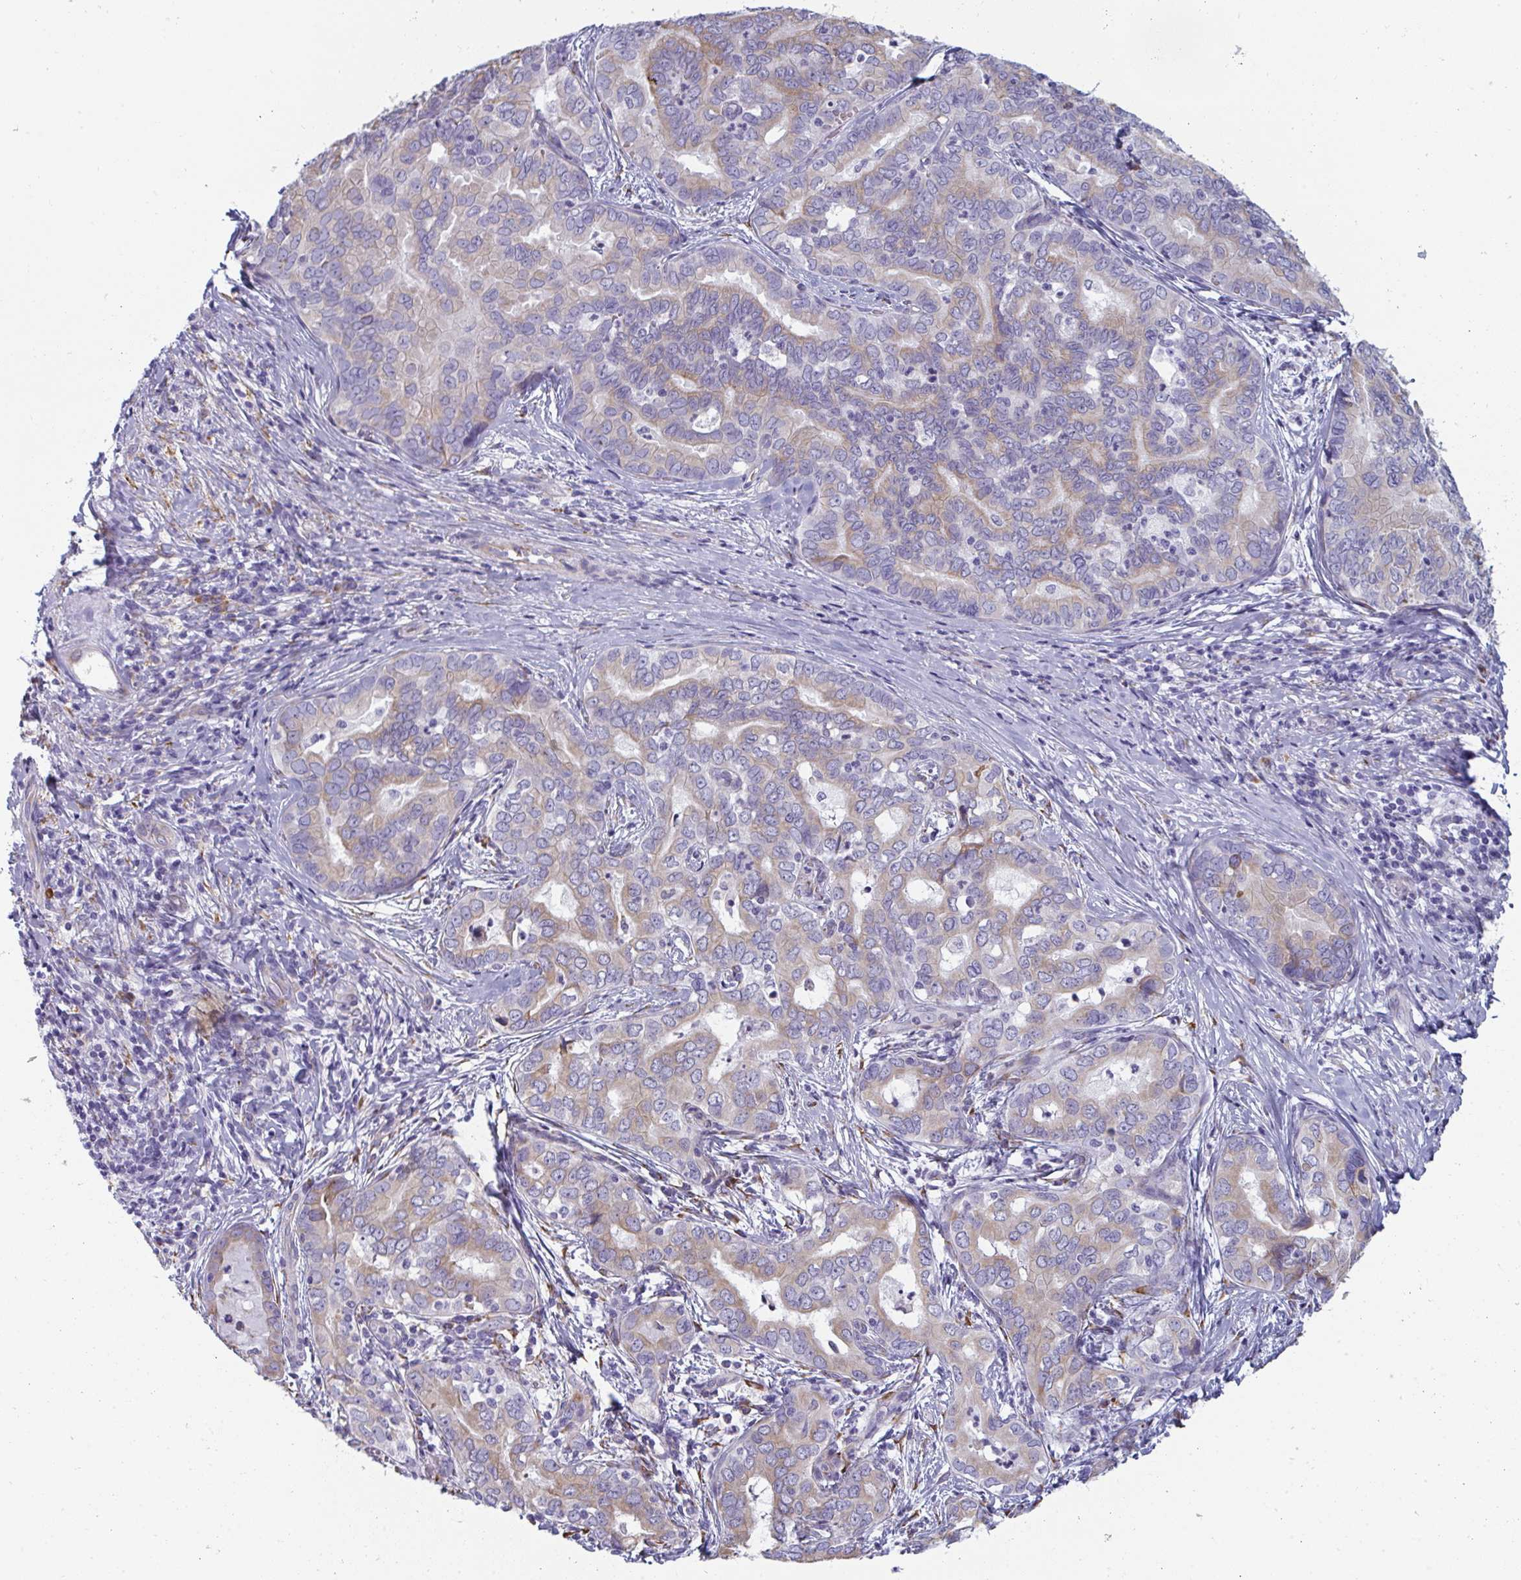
{"staining": {"intensity": "weak", "quantity": ">75%", "location": "cytoplasmic/membranous"}, "tissue": "liver cancer", "cell_type": "Tumor cells", "image_type": "cancer", "snomed": [{"axis": "morphology", "description": "Cholangiocarcinoma"}, {"axis": "topography", "description": "Liver"}], "caption": "A low amount of weak cytoplasmic/membranous staining is appreciated in about >75% of tumor cells in cholangiocarcinoma (liver) tissue. (Brightfield microscopy of DAB IHC at high magnification).", "gene": "SHROOM1", "patient": {"sex": "female", "age": 64}}